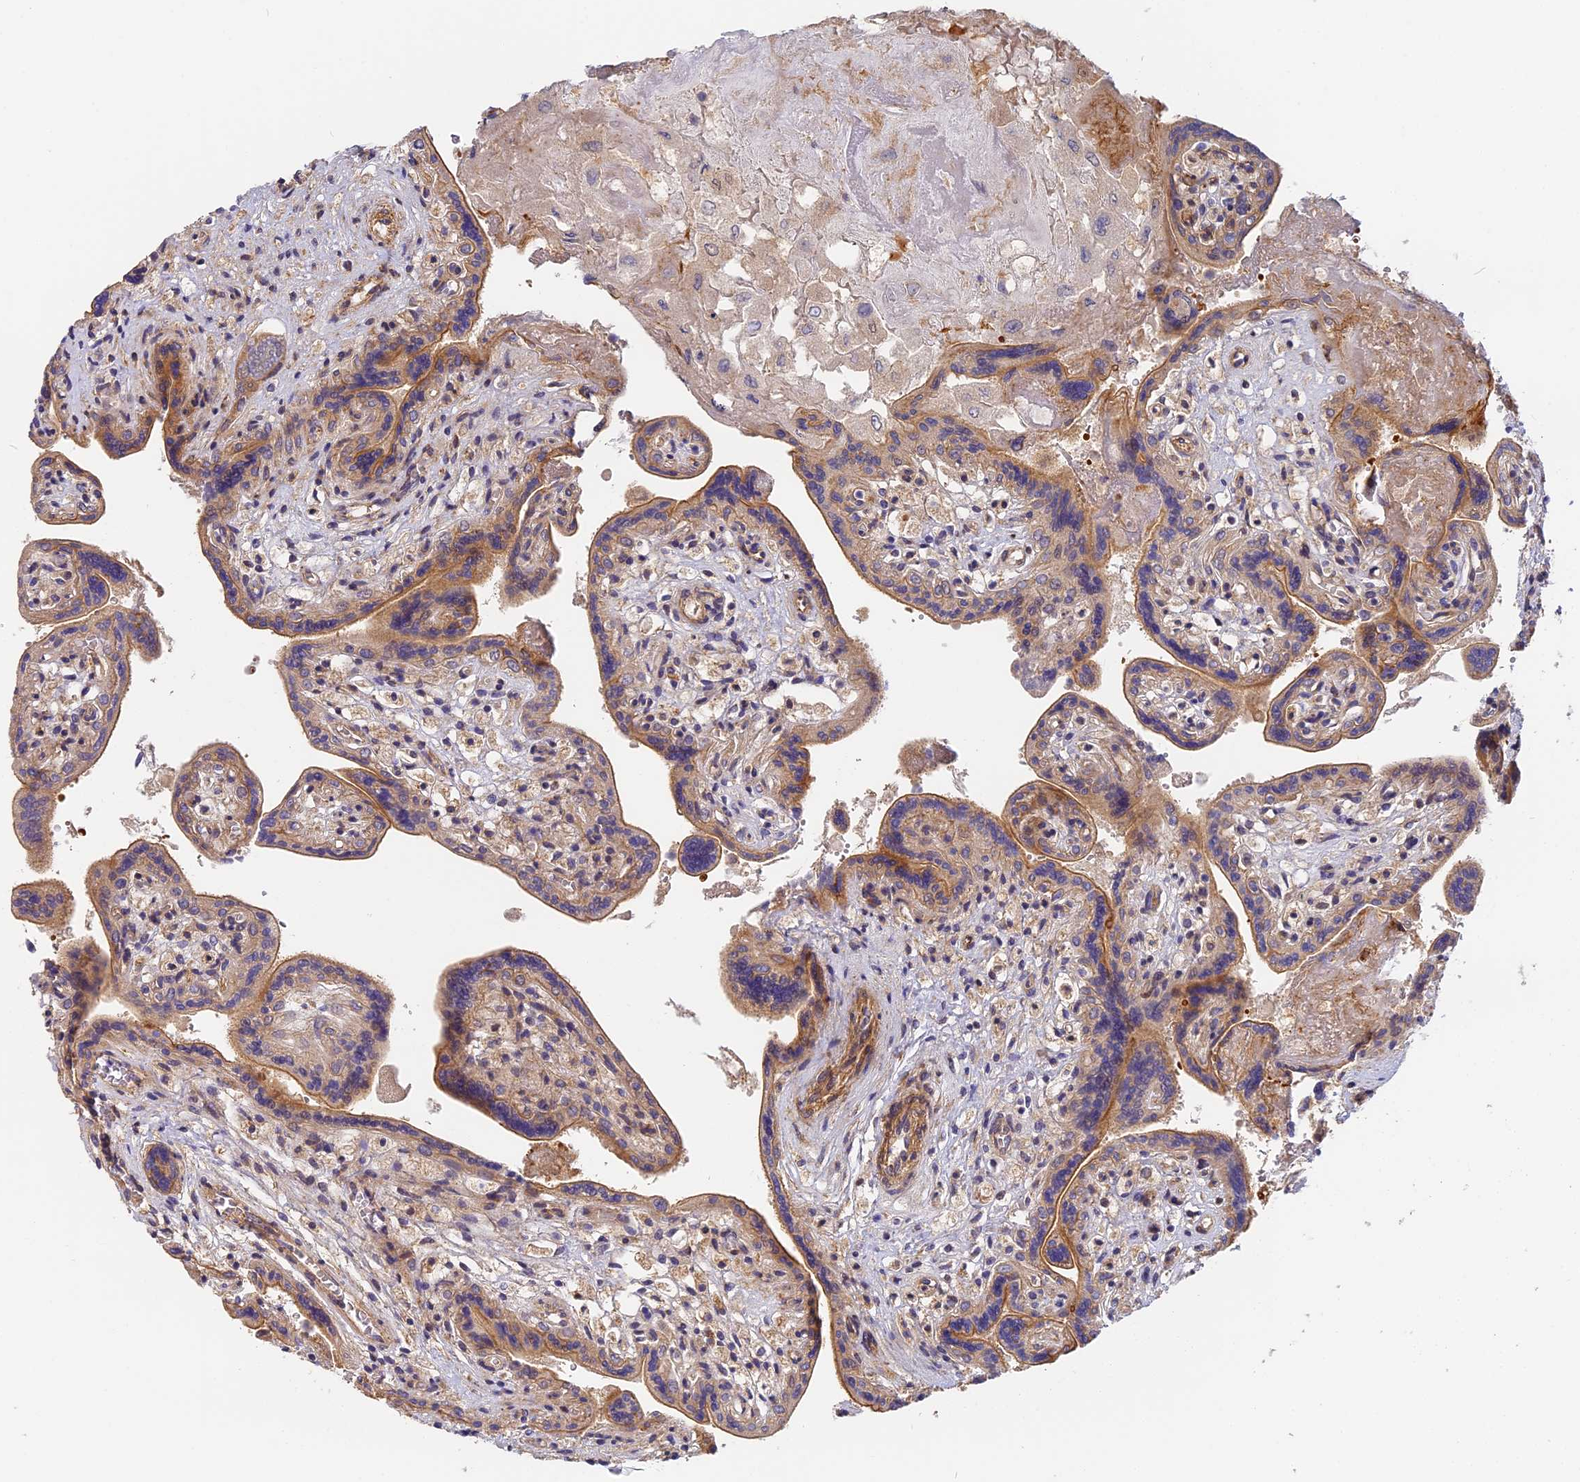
{"staining": {"intensity": "moderate", "quantity": "25%-75%", "location": "cytoplasmic/membranous"}, "tissue": "placenta", "cell_type": "Trophoblastic cells", "image_type": "normal", "snomed": [{"axis": "morphology", "description": "Normal tissue, NOS"}, {"axis": "topography", "description": "Placenta"}], "caption": "IHC of unremarkable placenta exhibits medium levels of moderate cytoplasmic/membranous positivity in approximately 25%-75% of trophoblastic cells.", "gene": "MISP3", "patient": {"sex": "female", "age": 37}}